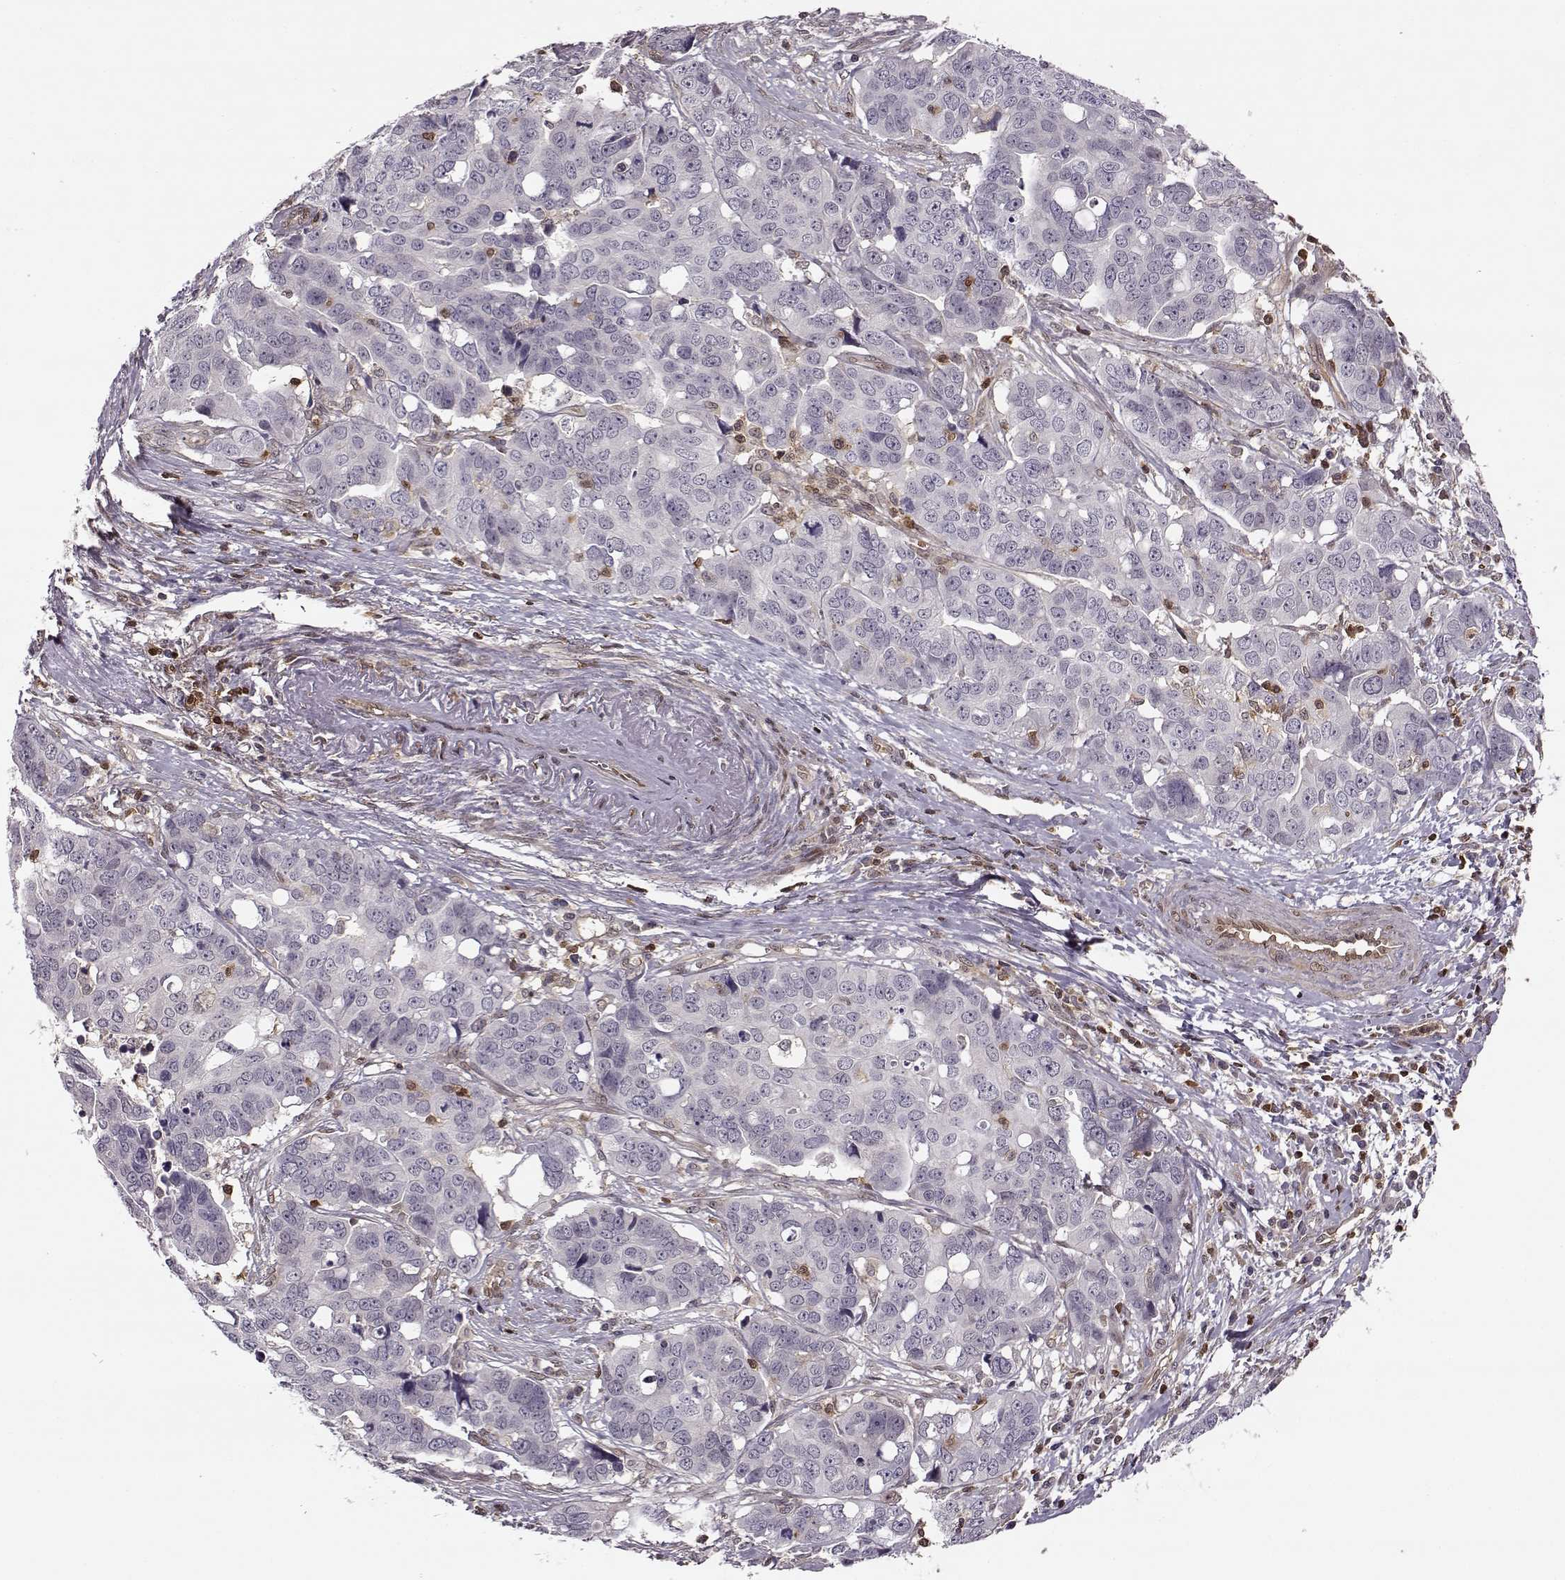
{"staining": {"intensity": "negative", "quantity": "none", "location": "none"}, "tissue": "ovarian cancer", "cell_type": "Tumor cells", "image_type": "cancer", "snomed": [{"axis": "morphology", "description": "Carcinoma, endometroid"}, {"axis": "topography", "description": "Ovary"}], "caption": "High power microscopy photomicrograph of an immunohistochemistry histopathology image of endometroid carcinoma (ovarian), revealing no significant expression in tumor cells.", "gene": "MFSD1", "patient": {"sex": "female", "age": 78}}